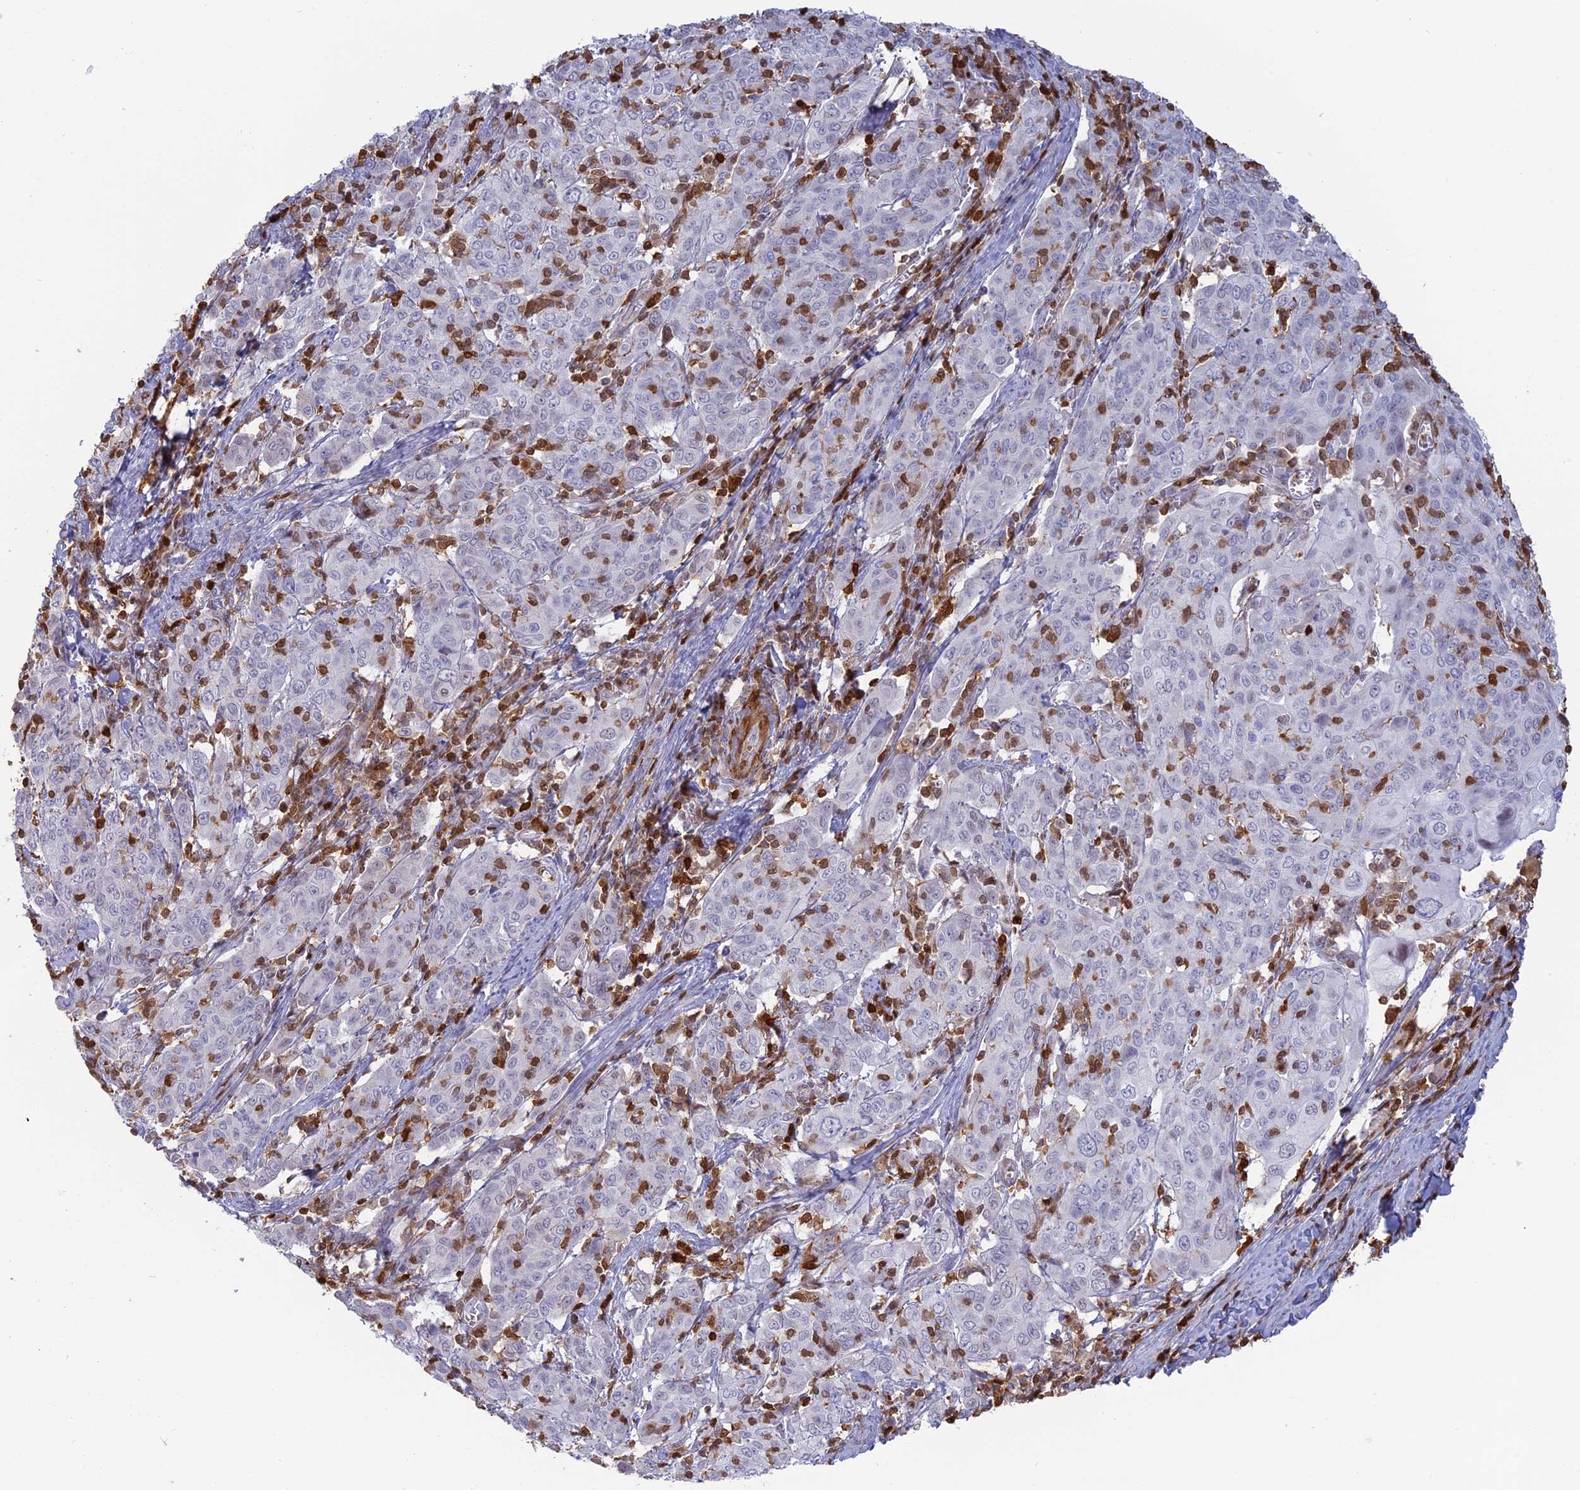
{"staining": {"intensity": "negative", "quantity": "none", "location": "none"}, "tissue": "cervical cancer", "cell_type": "Tumor cells", "image_type": "cancer", "snomed": [{"axis": "morphology", "description": "Squamous cell carcinoma, NOS"}, {"axis": "topography", "description": "Cervix"}], "caption": "Tumor cells show no significant protein staining in cervical cancer. The staining was performed using DAB to visualize the protein expression in brown, while the nuclei were stained in blue with hematoxylin (Magnification: 20x).", "gene": "PGBD4", "patient": {"sex": "female", "age": 67}}